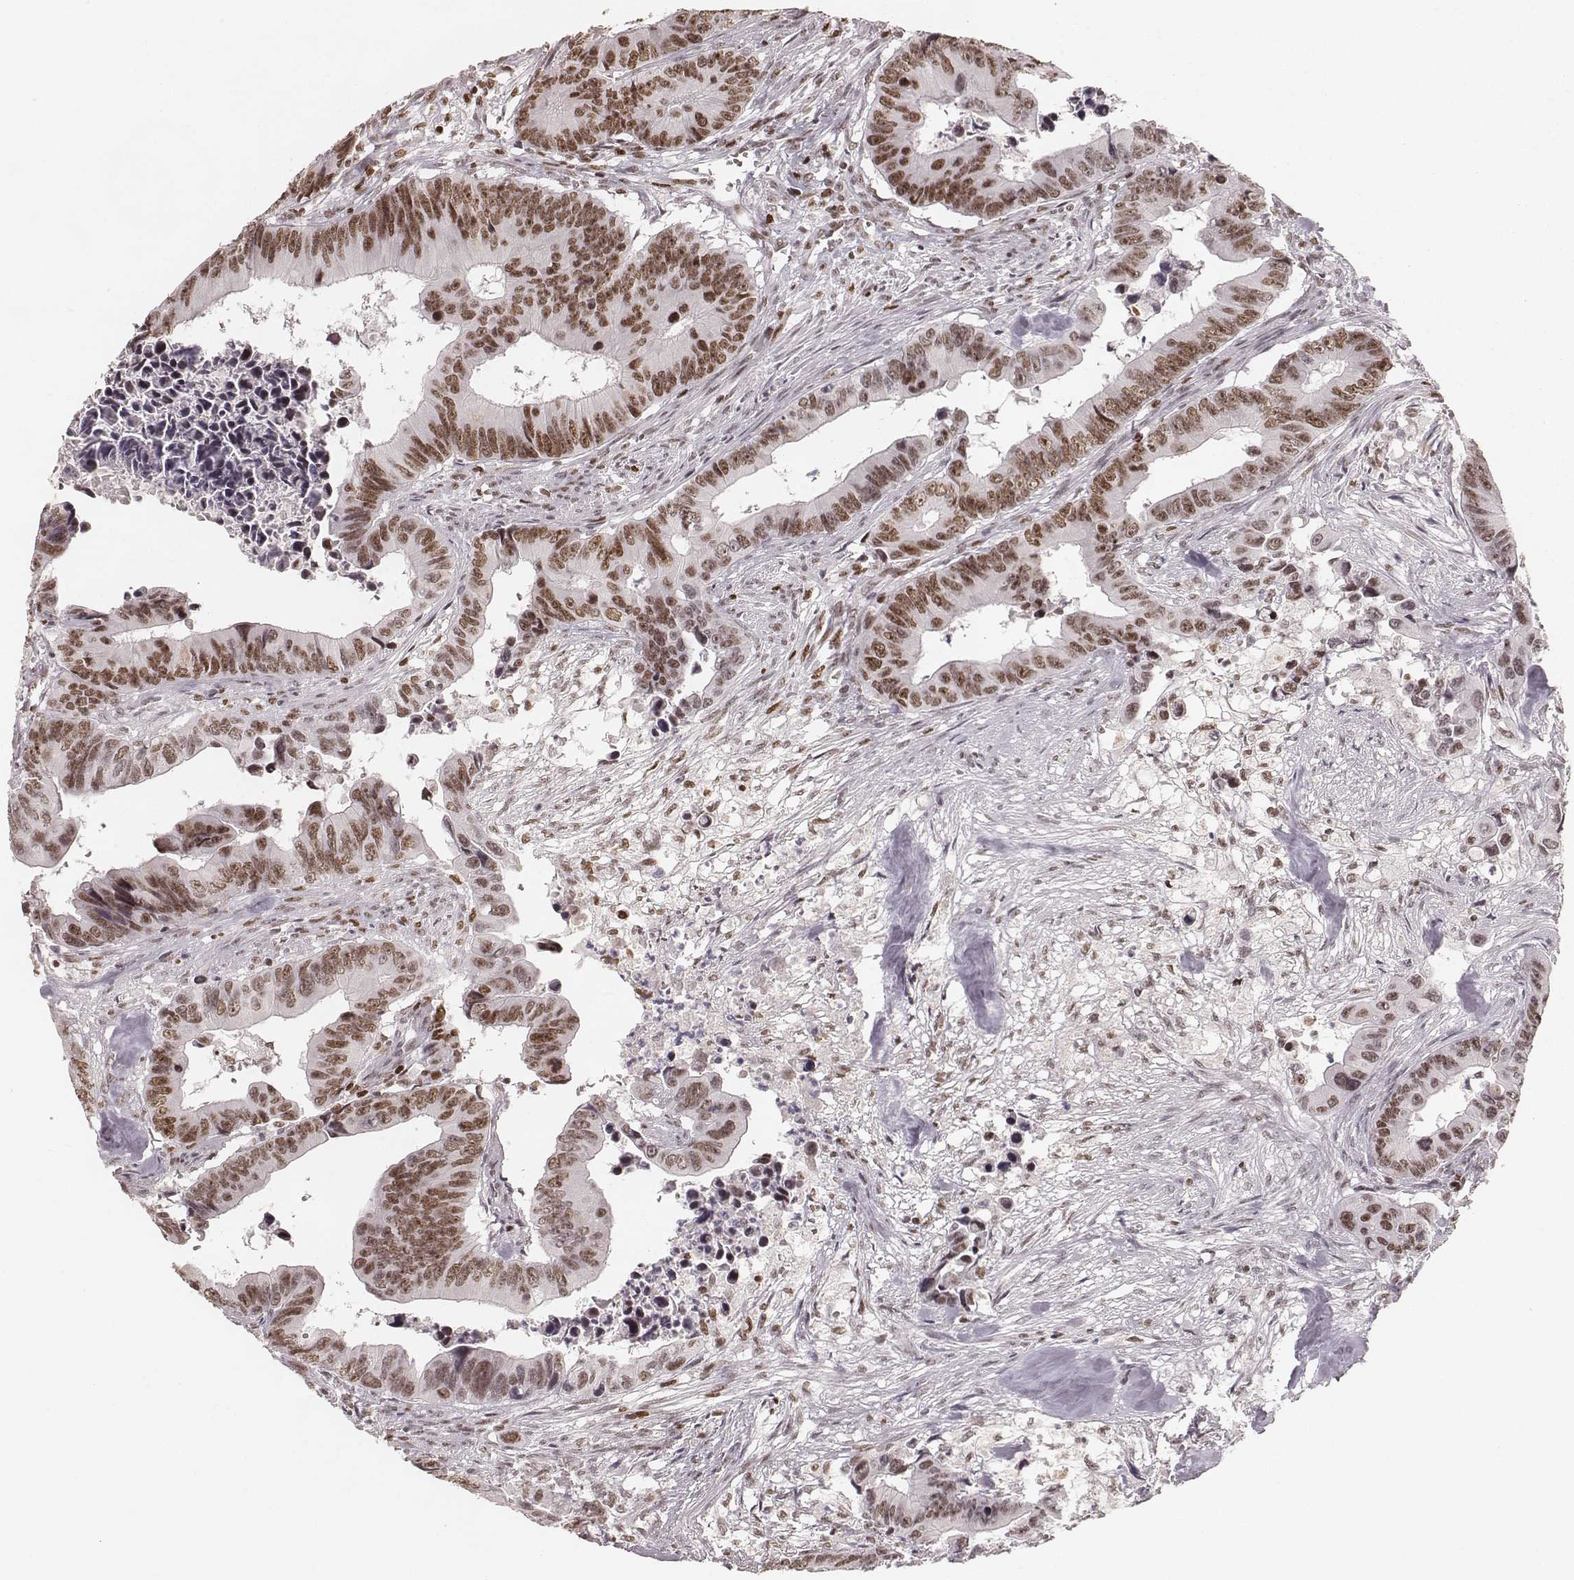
{"staining": {"intensity": "moderate", "quantity": ">75%", "location": "nuclear"}, "tissue": "colorectal cancer", "cell_type": "Tumor cells", "image_type": "cancer", "snomed": [{"axis": "morphology", "description": "Adenocarcinoma, NOS"}, {"axis": "topography", "description": "Colon"}], "caption": "Colorectal adenocarcinoma stained for a protein (brown) reveals moderate nuclear positive expression in approximately >75% of tumor cells.", "gene": "PARP1", "patient": {"sex": "female", "age": 87}}